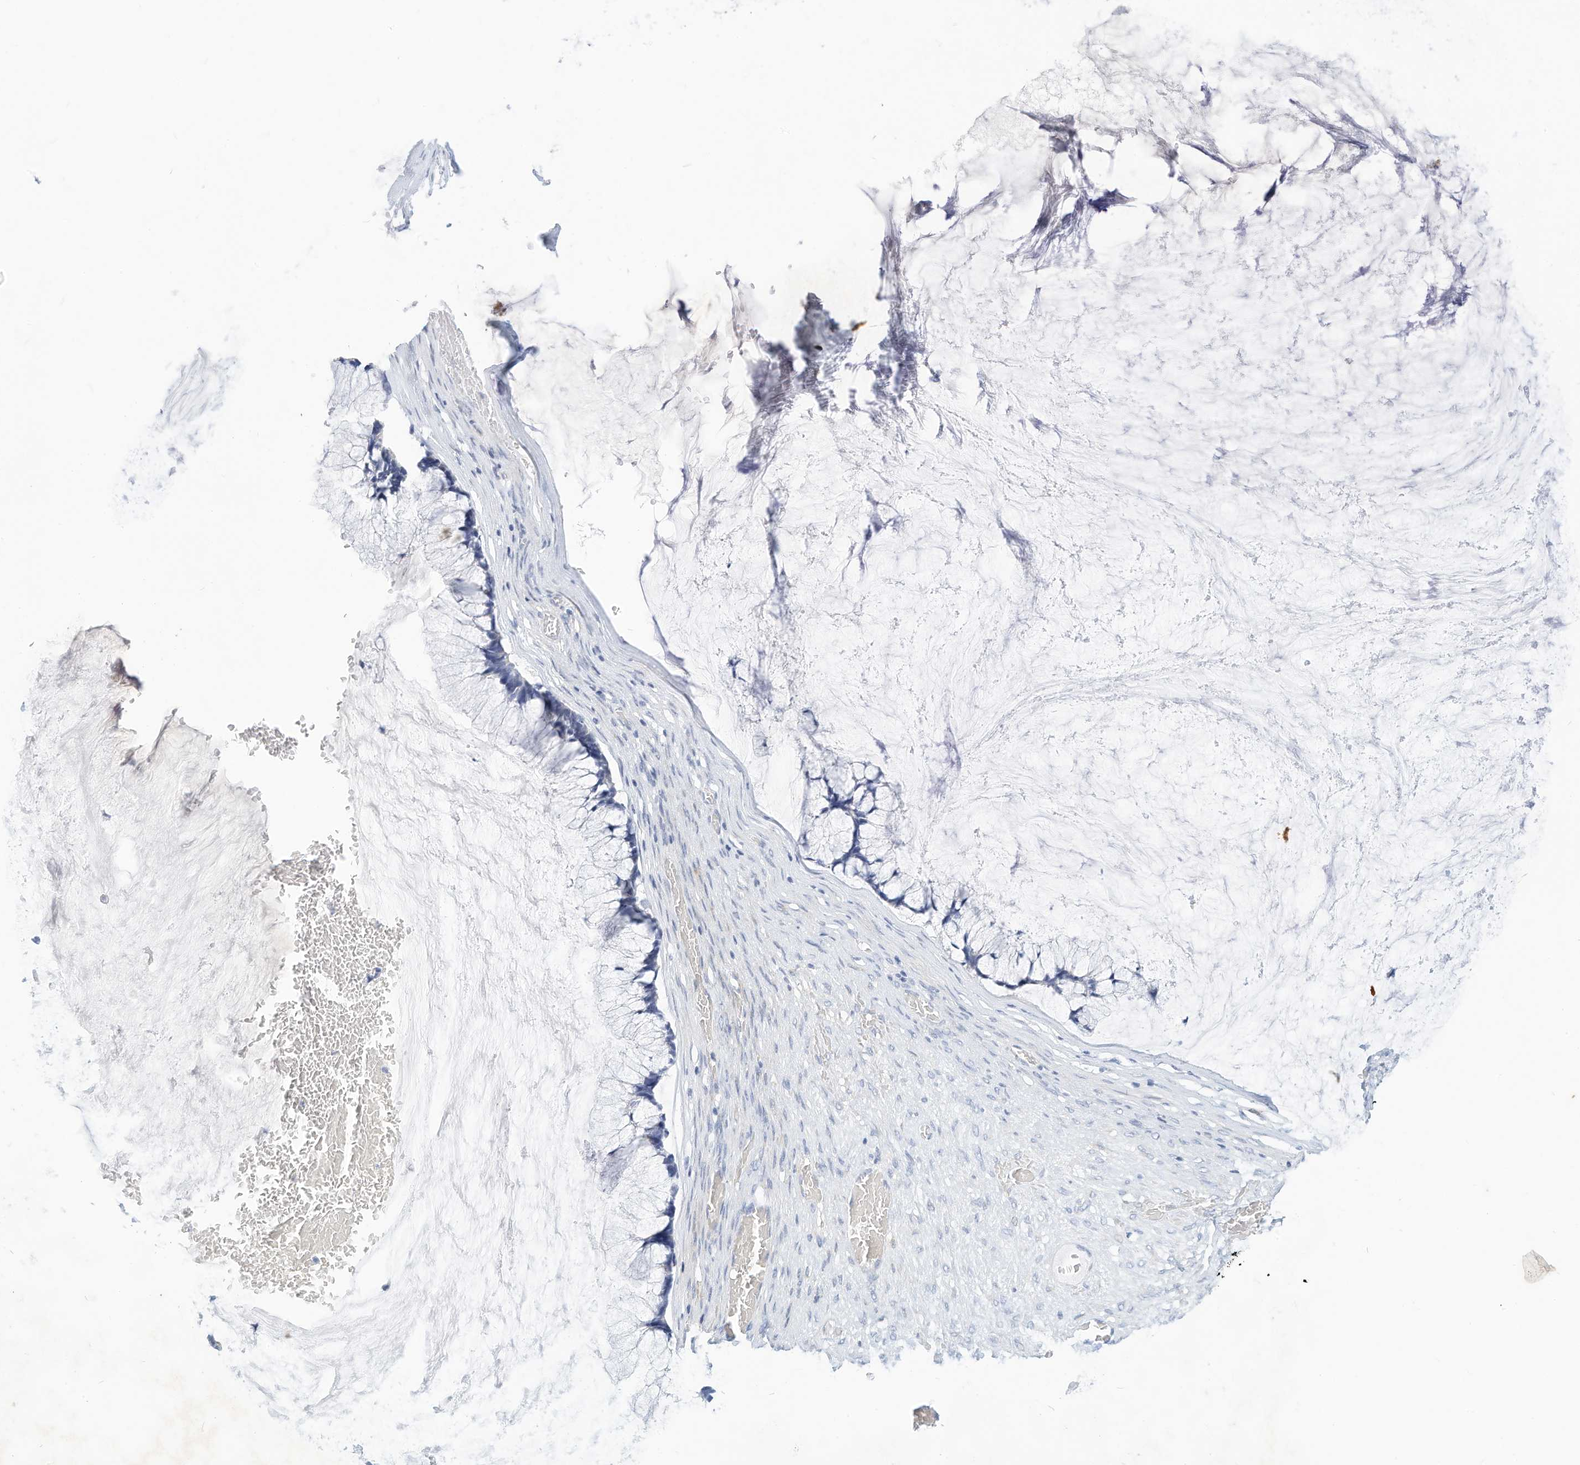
{"staining": {"intensity": "negative", "quantity": "none", "location": "none"}, "tissue": "ovarian cancer", "cell_type": "Tumor cells", "image_type": "cancer", "snomed": [{"axis": "morphology", "description": "Cystadenocarcinoma, mucinous, NOS"}, {"axis": "topography", "description": "Ovary"}], "caption": "An image of ovarian cancer stained for a protein exhibits no brown staining in tumor cells. (Immunohistochemistry (ihc), brightfield microscopy, high magnification).", "gene": "SPOCD1", "patient": {"sex": "female", "age": 42}}